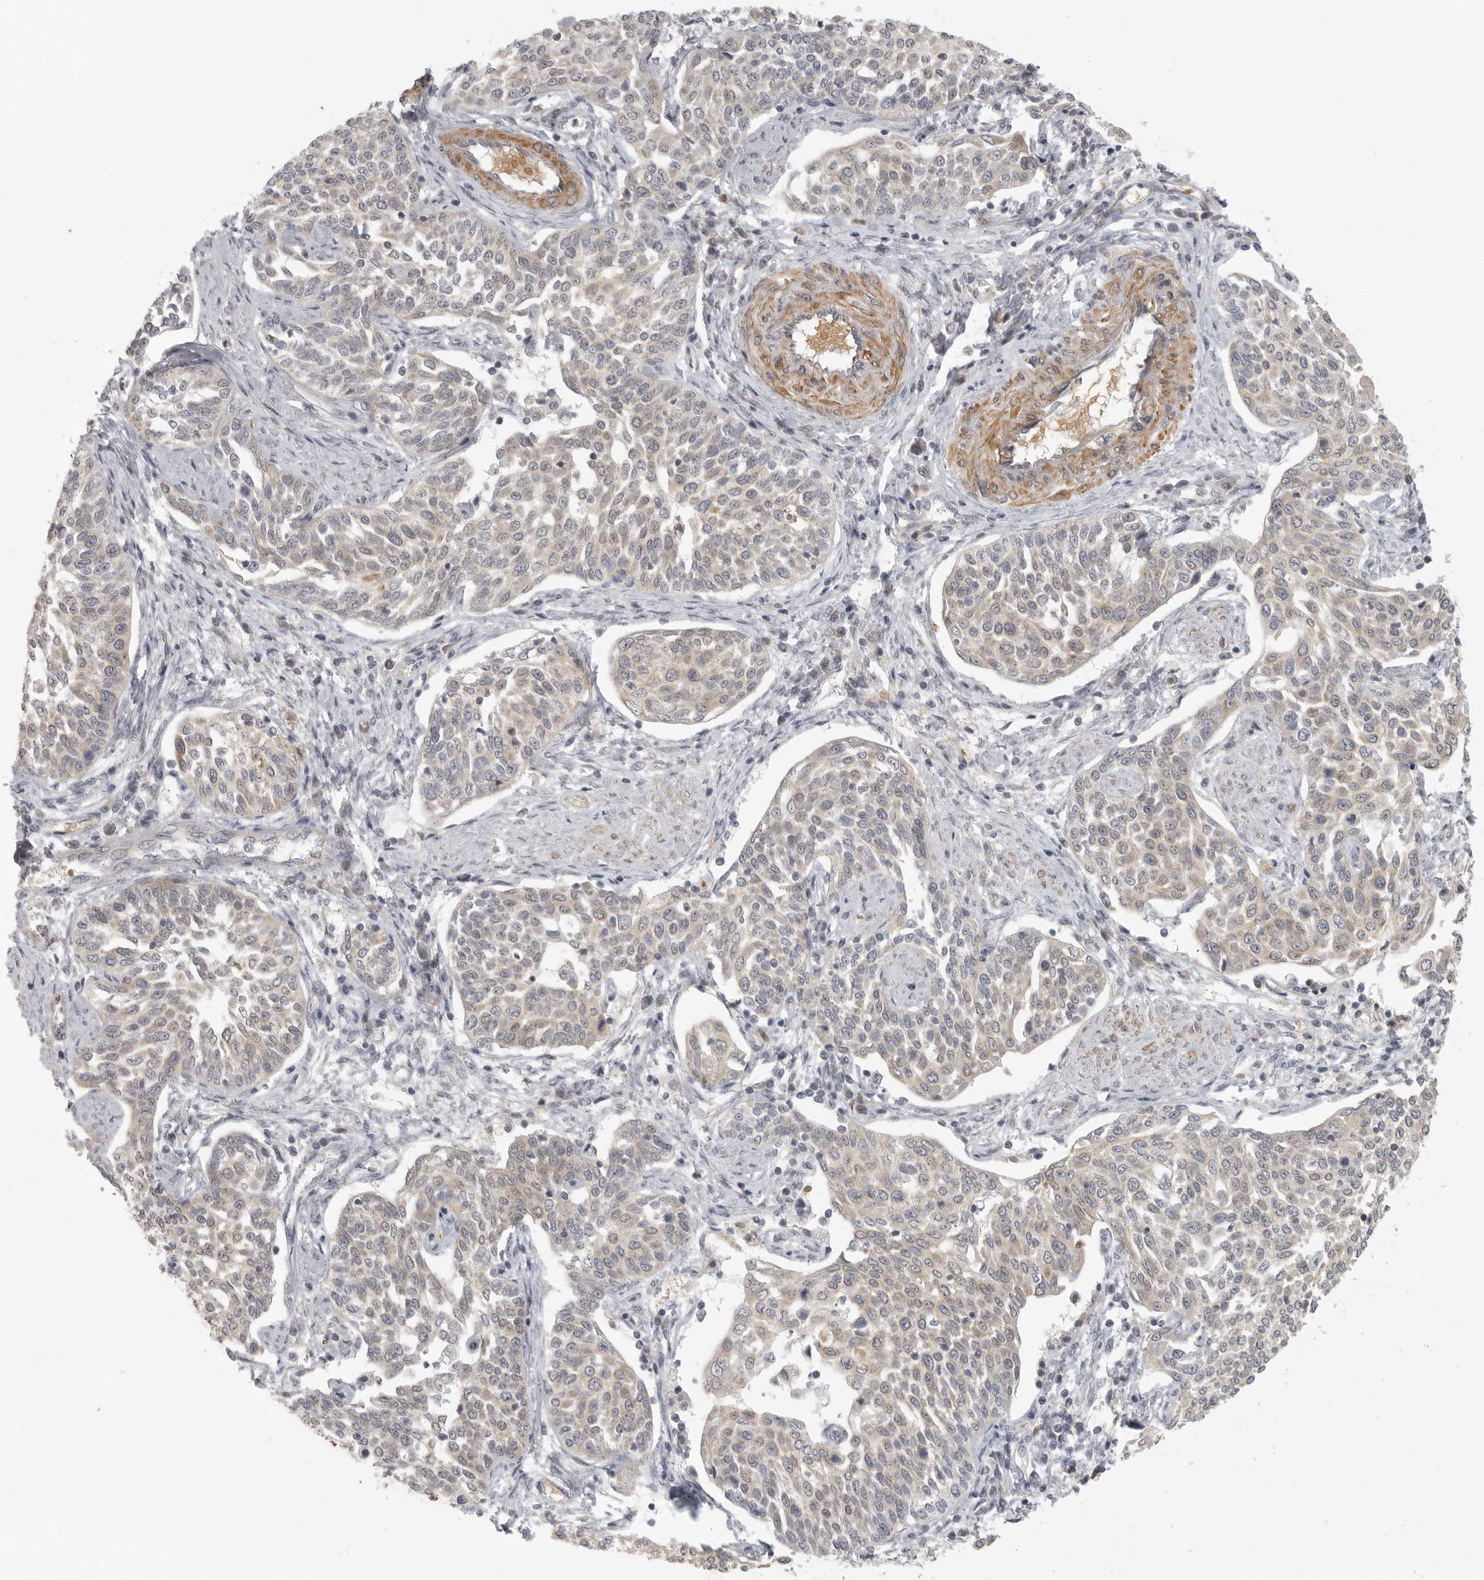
{"staining": {"intensity": "weak", "quantity": "<25%", "location": "cytoplasmic/membranous"}, "tissue": "cervical cancer", "cell_type": "Tumor cells", "image_type": "cancer", "snomed": [{"axis": "morphology", "description": "Squamous cell carcinoma, NOS"}, {"axis": "topography", "description": "Cervix"}], "caption": "Immunohistochemistry (IHC) of human cervical cancer shows no expression in tumor cells.", "gene": "CCPG1", "patient": {"sex": "female", "age": 34}}